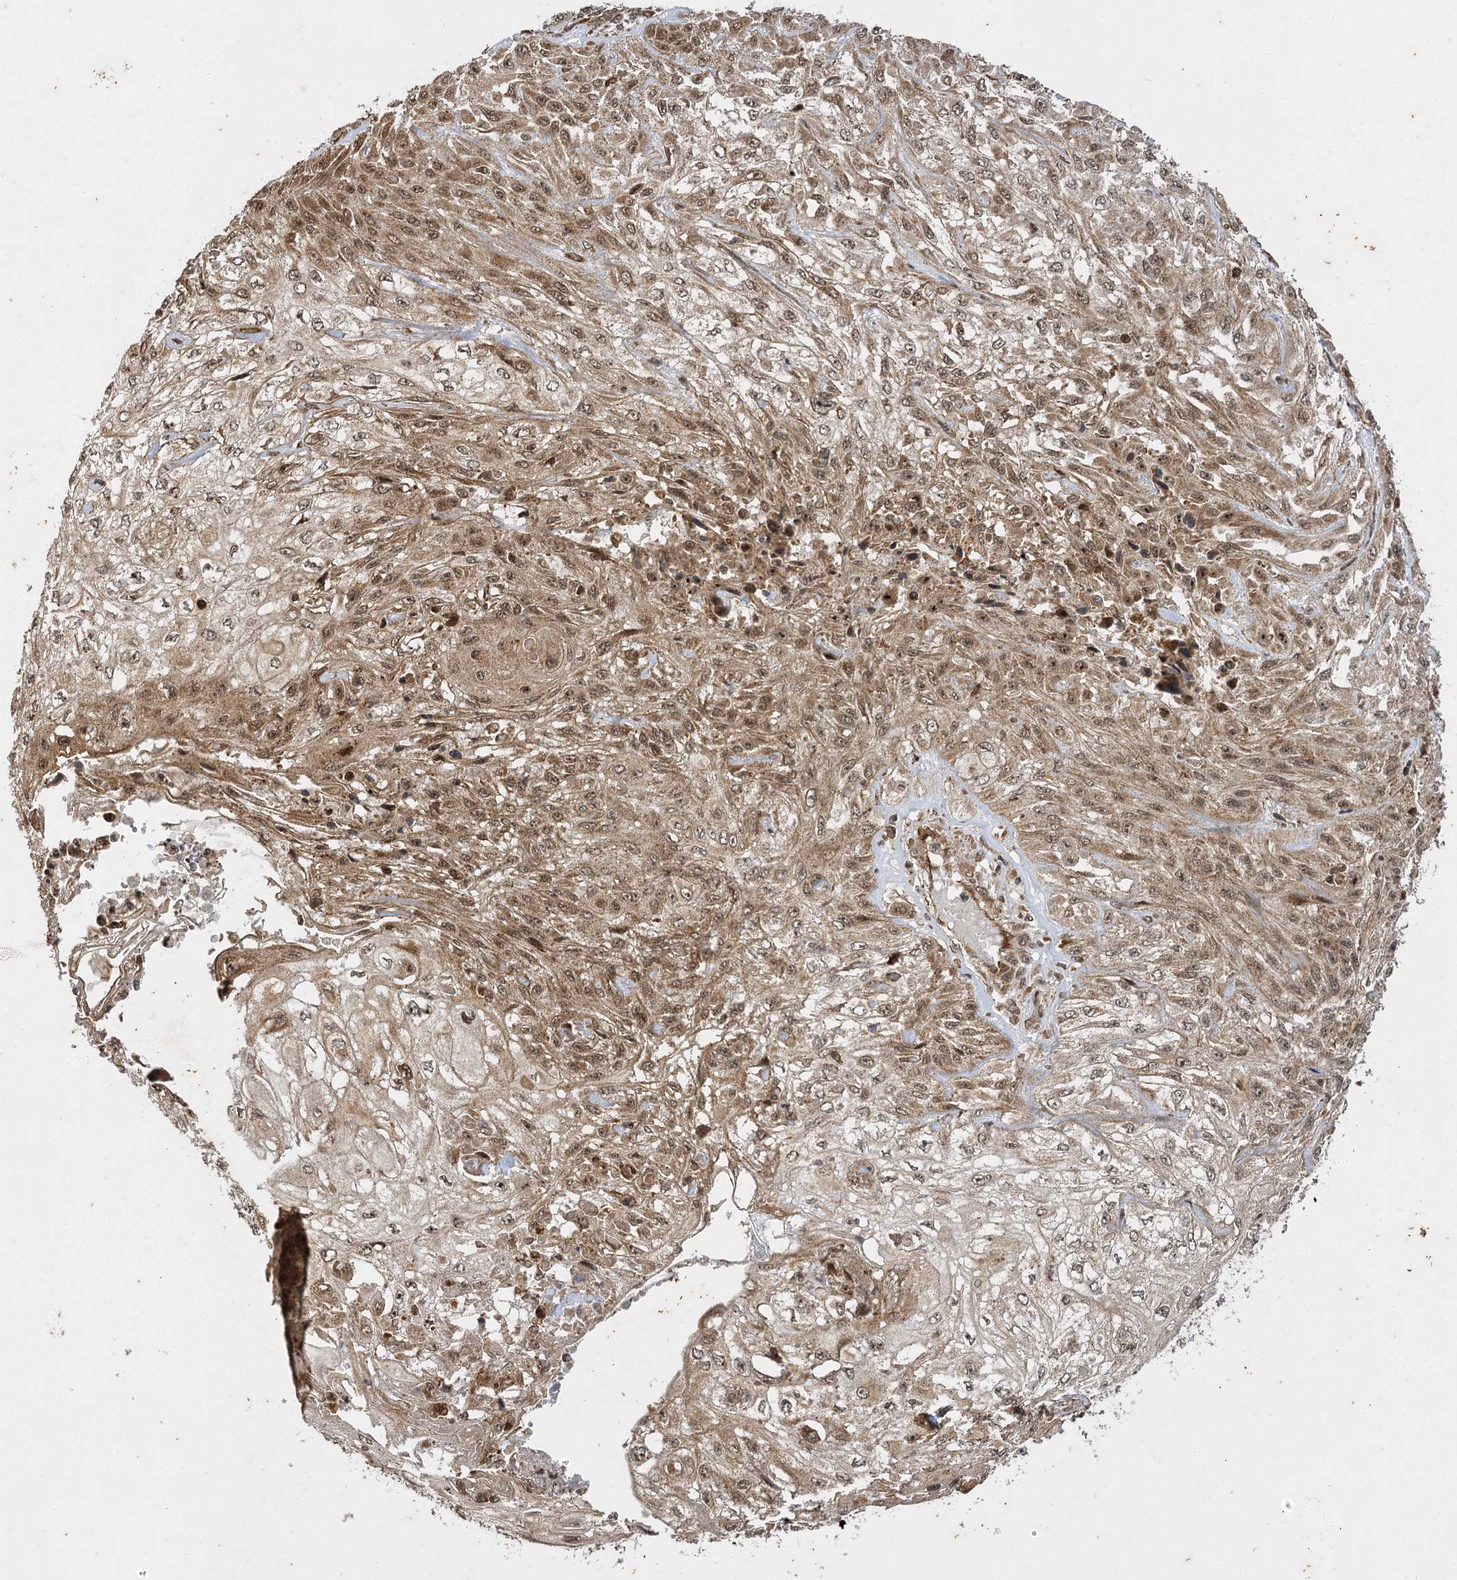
{"staining": {"intensity": "moderate", "quantity": ">75%", "location": "cytoplasmic/membranous,nuclear"}, "tissue": "skin cancer", "cell_type": "Tumor cells", "image_type": "cancer", "snomed": [{"axis": "morphology", "description": "Squamous cell carcinoma, NOS"}, {"axis": "morphology", "description": "Squamous cell carcinoma, metastatic, NOS"}, {"axis": "topography", "description": "Skin"}, {"axis": "topography", "description": "Lymph node"}], "caption": "Human skin cancer (squamous cell carcinoma) stained with a brown dye shows moderate cytoplasmic/membranous and nuclear positive positivity in about >75% of tumor cells.", "gene": "IL11RA", "patient": {"sex": "male", "age": 75}}